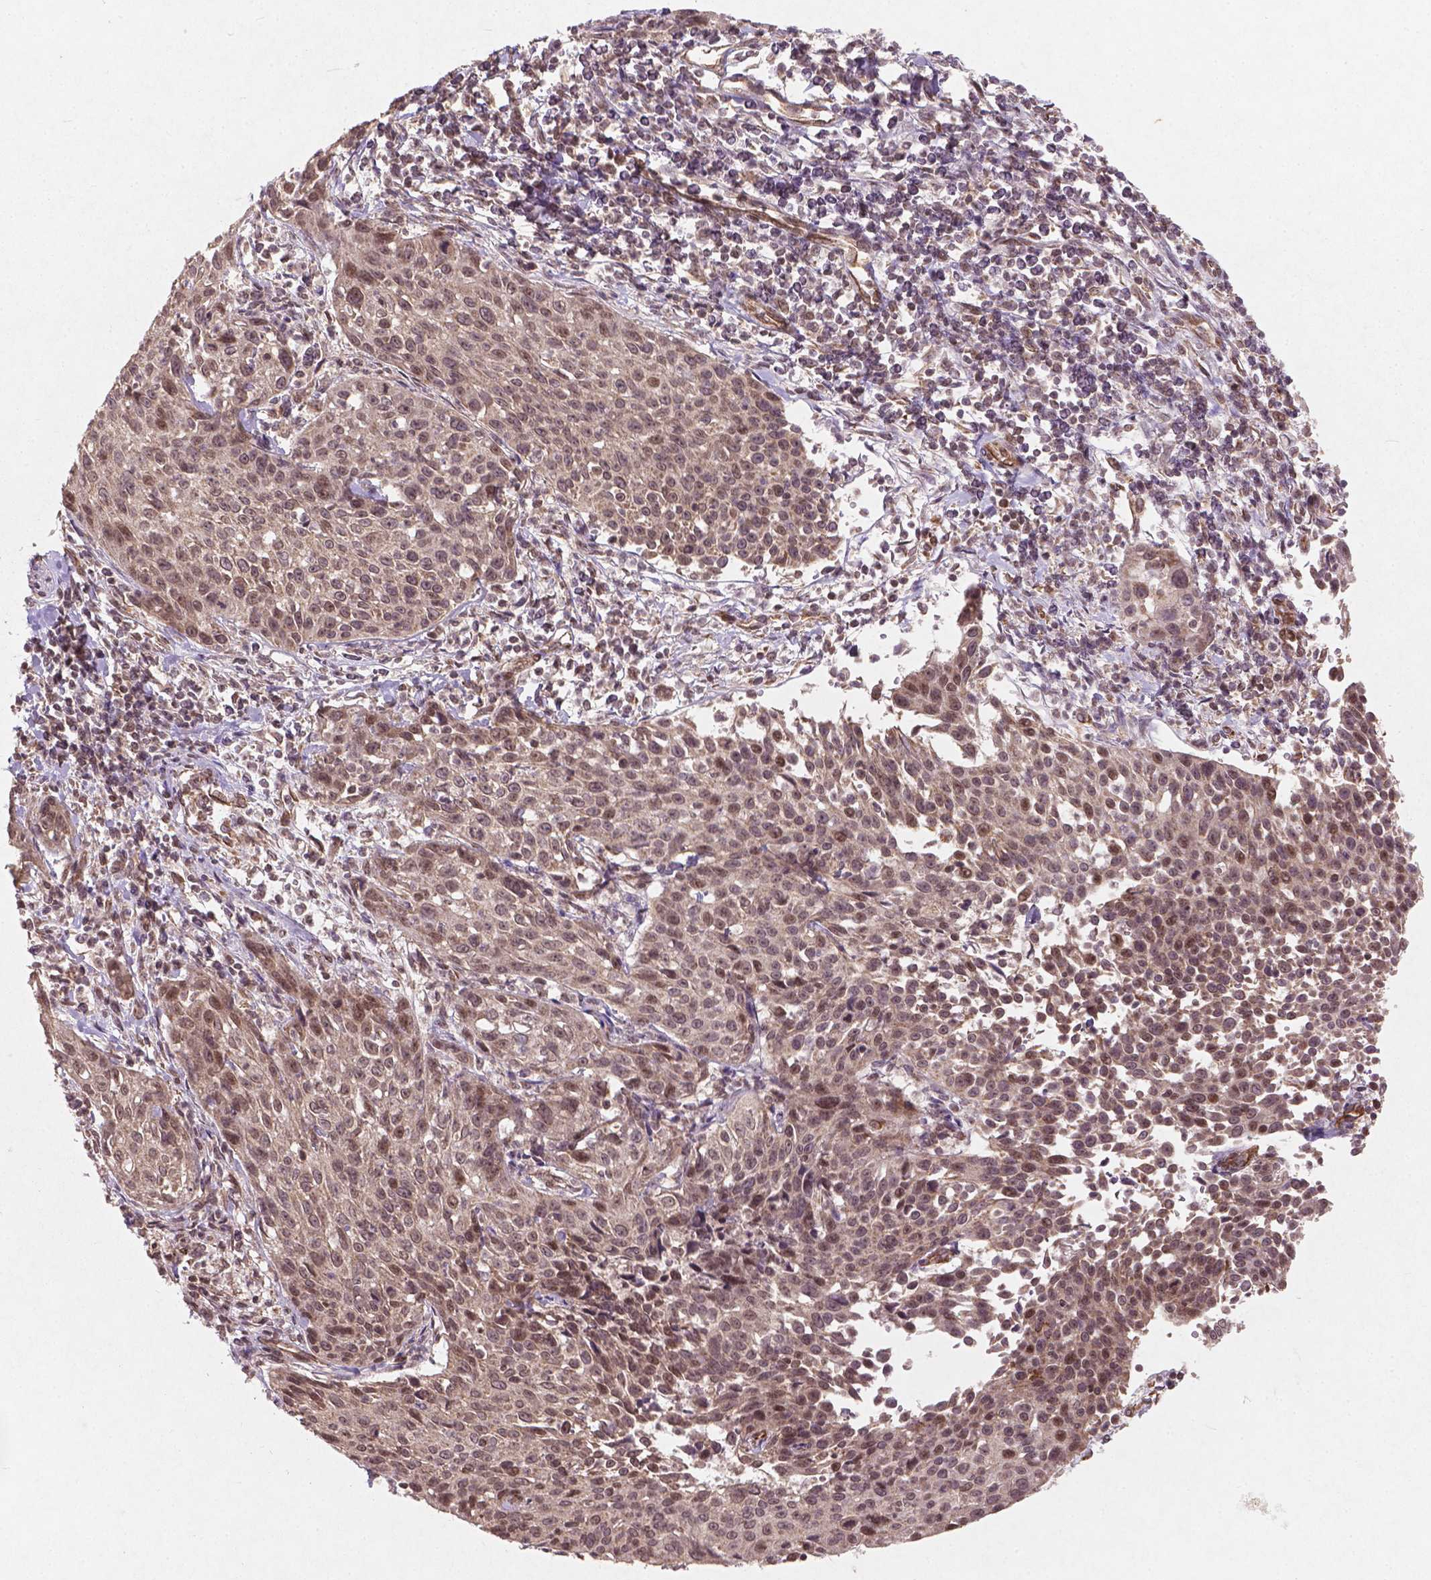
{"staining": {"intensity": "weak", "quantity": "<25%", "location": "cytoplasmic/membranous,nuclear"}, "tissue": "cervical cancer", "cell_type": "Tumor cells", "image_type": "cancer", "snomed": [{"axis": "morphology", "description": "Squamous cell carcinoma, NOS"}, {"axis": "topography", "description": "Cervix"}], "caption": "Cervical cancer was stained to show a protein in brown. There is no significant staining in tumor cells.", "gene": "SMAD2", "patient": {"sex": "female", "age": 26}}